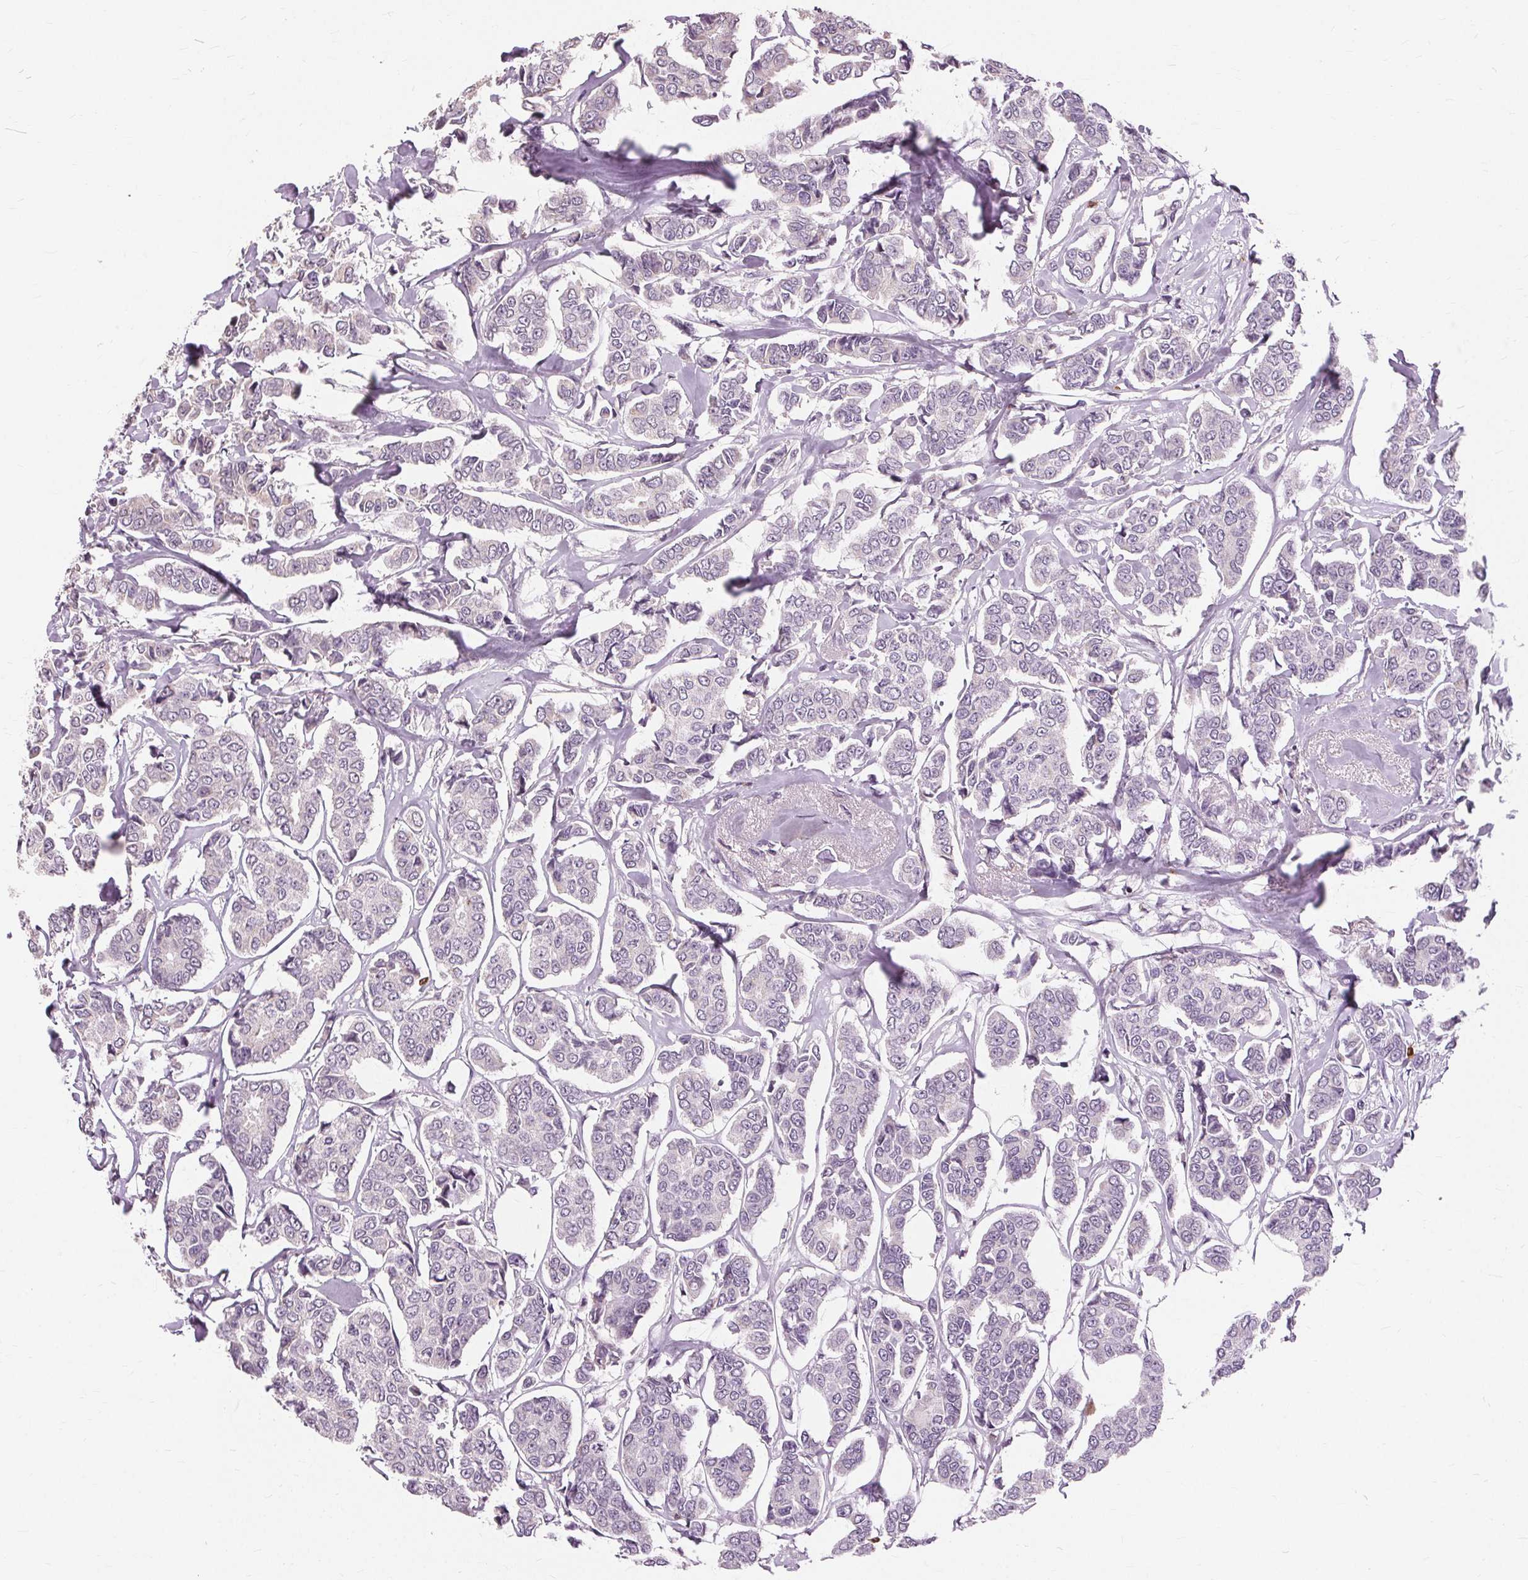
{"staining": {"intensity": "negative", "quantity": "none", "location": "none"}, "tissue": "breast cancer", "cell_type": "Tumor cells", "image_type": "cancer", "snomed": [{"axis": "morphology", "description": "Duct carcinoma"}, {"axis": "topography", "description": "Breast"}], "caption": "A high-resolution histopathology image shows immunohistochemistry staining of breast infiltrating ductal carcinoma, which demonstrates no significant expression in tumor cells.", "gene": "SIGLEC6", "patient": {"sex": "female", "age": 94}}